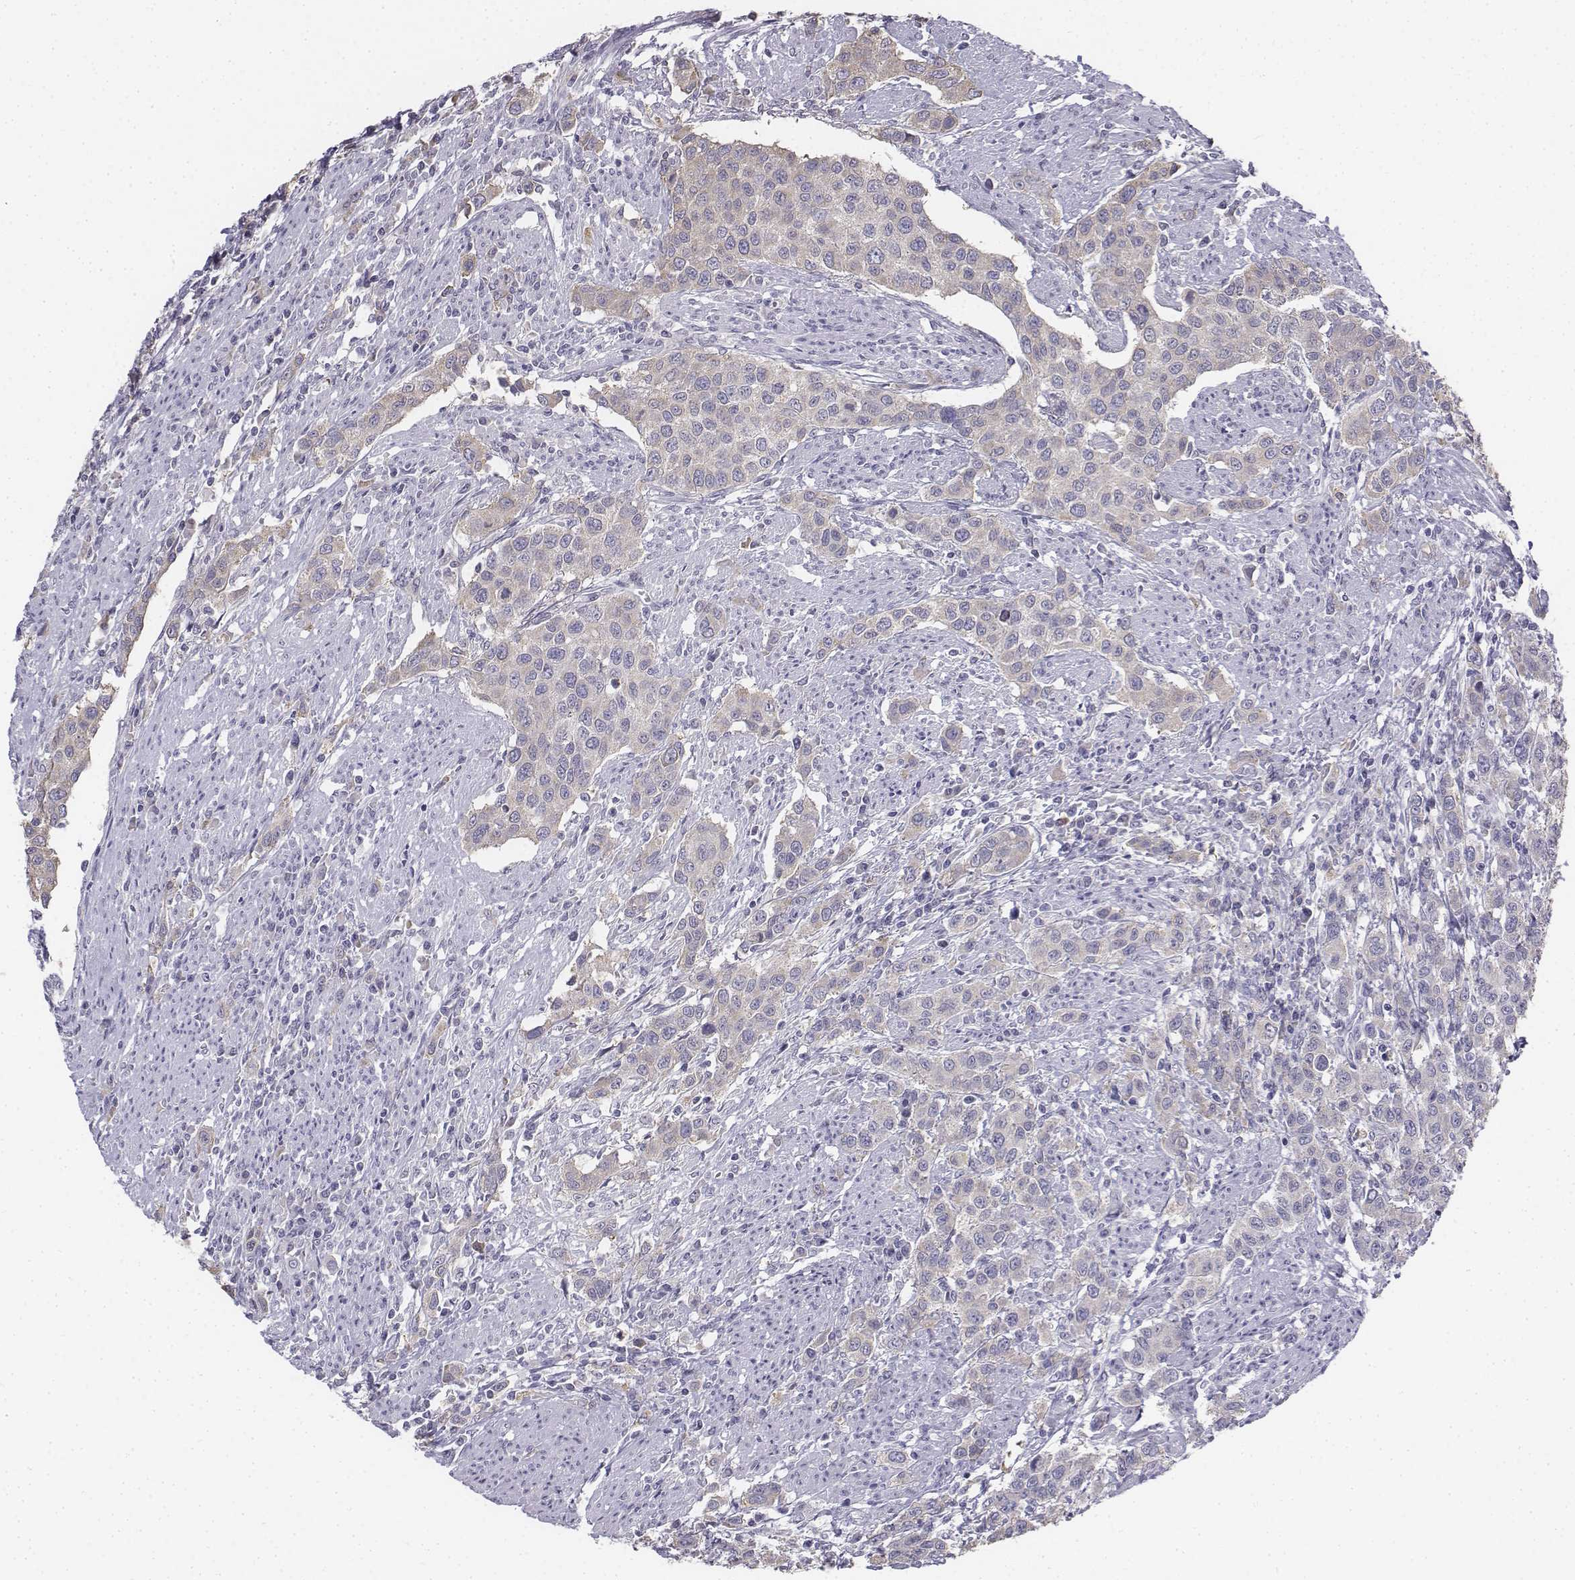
{"staining": {"intensity": "negative", "quantity": "none", "location": "none"}, "tissue": "urothelial cancer", "cell_type": "Tumor cells", "image_type": "cancer", "snomed": [{"axis": "morphology", "description": "Urothelial carcinoma, High grade"}, {"axis": "topography", "description": "Urinary bladder"}], "caption": "This is an immunohistochemistry histopathology image of human high-grade urothelial carcinoma. There is no staining in tumor cells.", "gene": "PENK", "patient": {"sex": "female", "age": 58}}